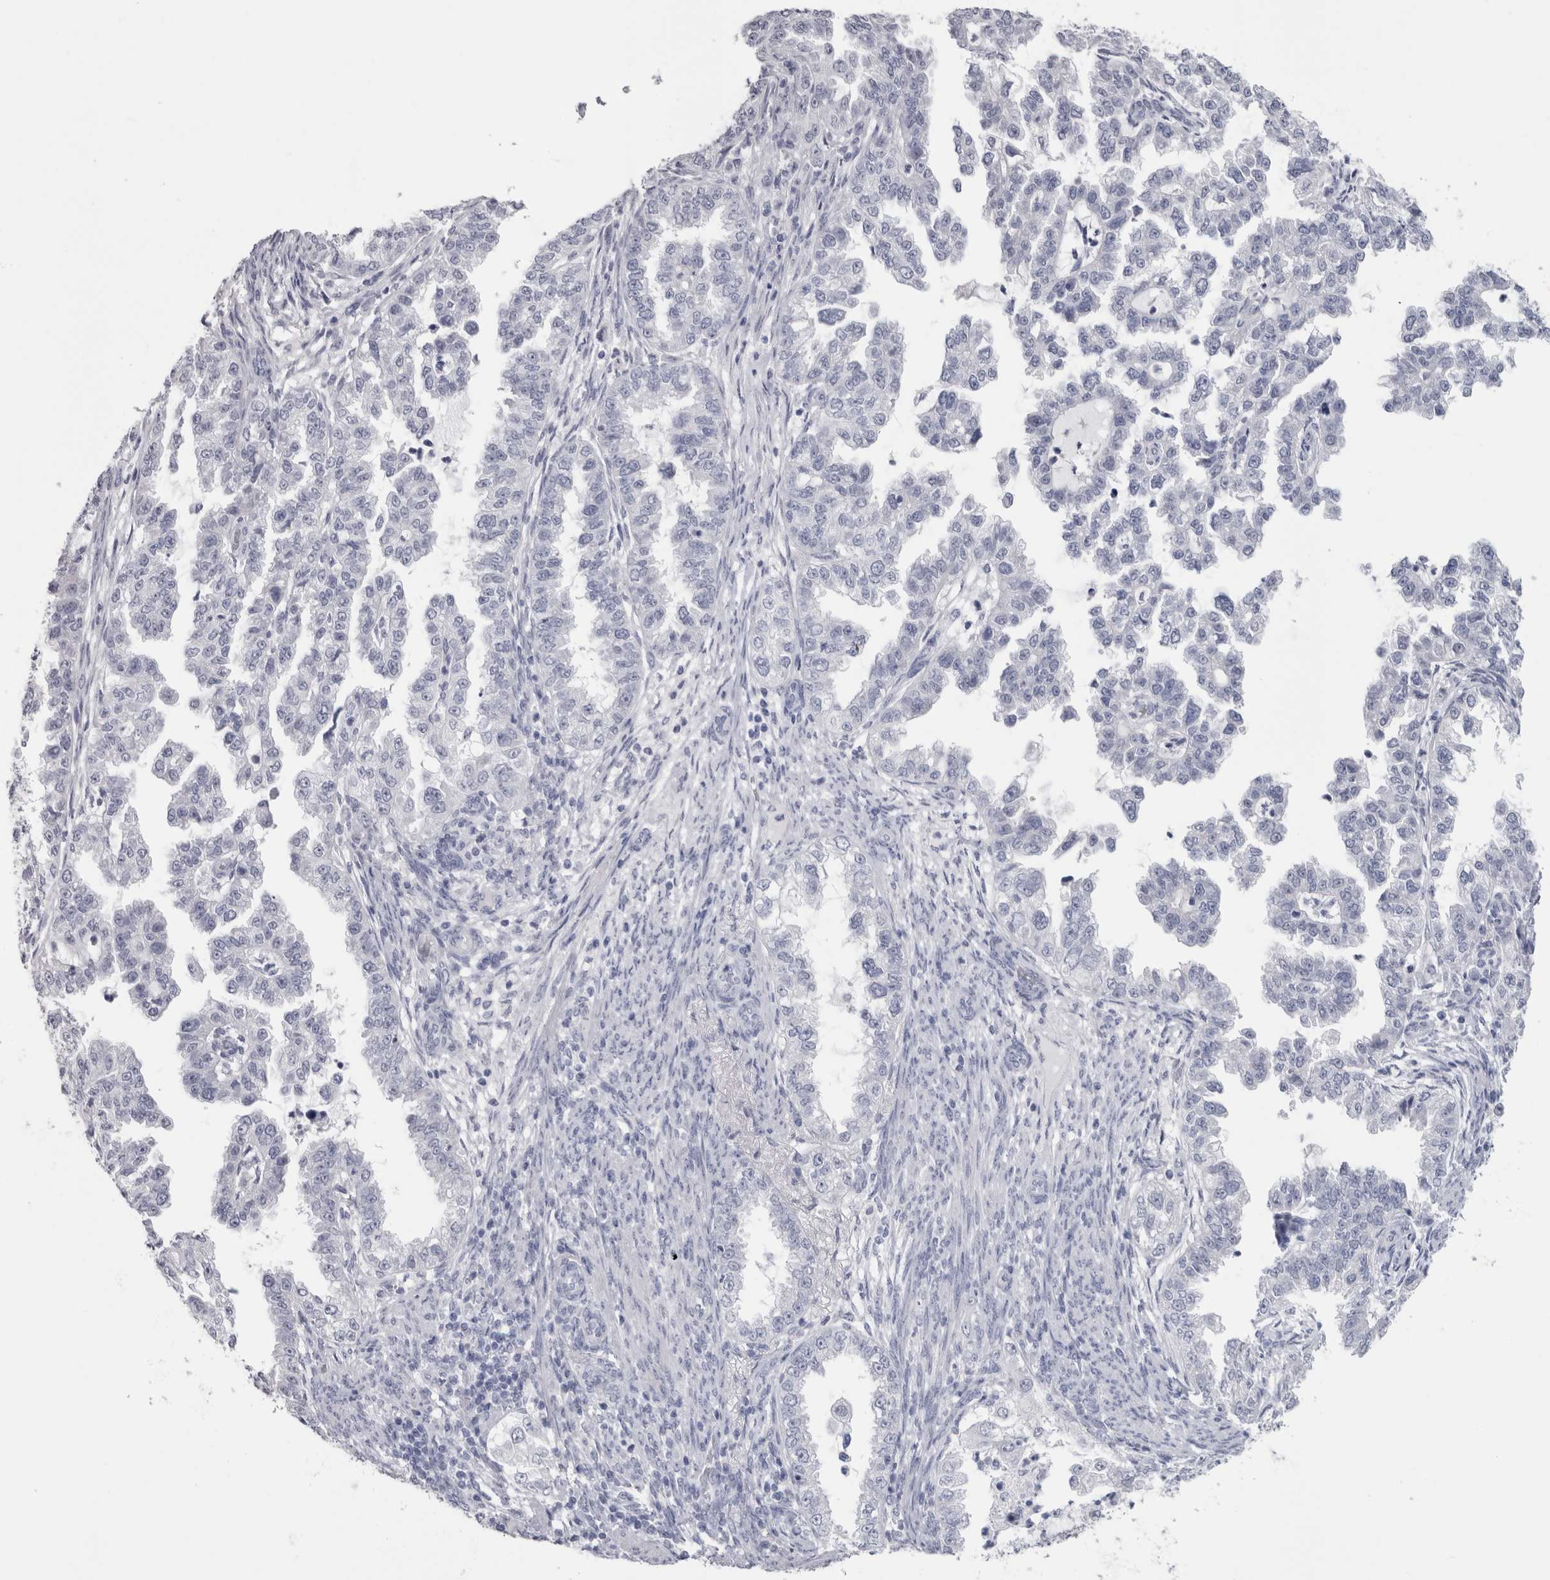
{"staining": {"intensity": "negative", "quantity": "none", "location": "none"}, "tissue": "endometrial cancer", "cell_type": "Tumor cells", "image_type": "cancer", "snomed": [{"axis": "morphology", "description": "Adenocarcinoma, NOS"}, {"axis": "topography", "description": "Endometrium"}], "caption": "Protein analysis of endometrial cancer displays no significant expression in tumor cells.", "gene": "PTH", "patient": {"sex": "female", "age": 85}}